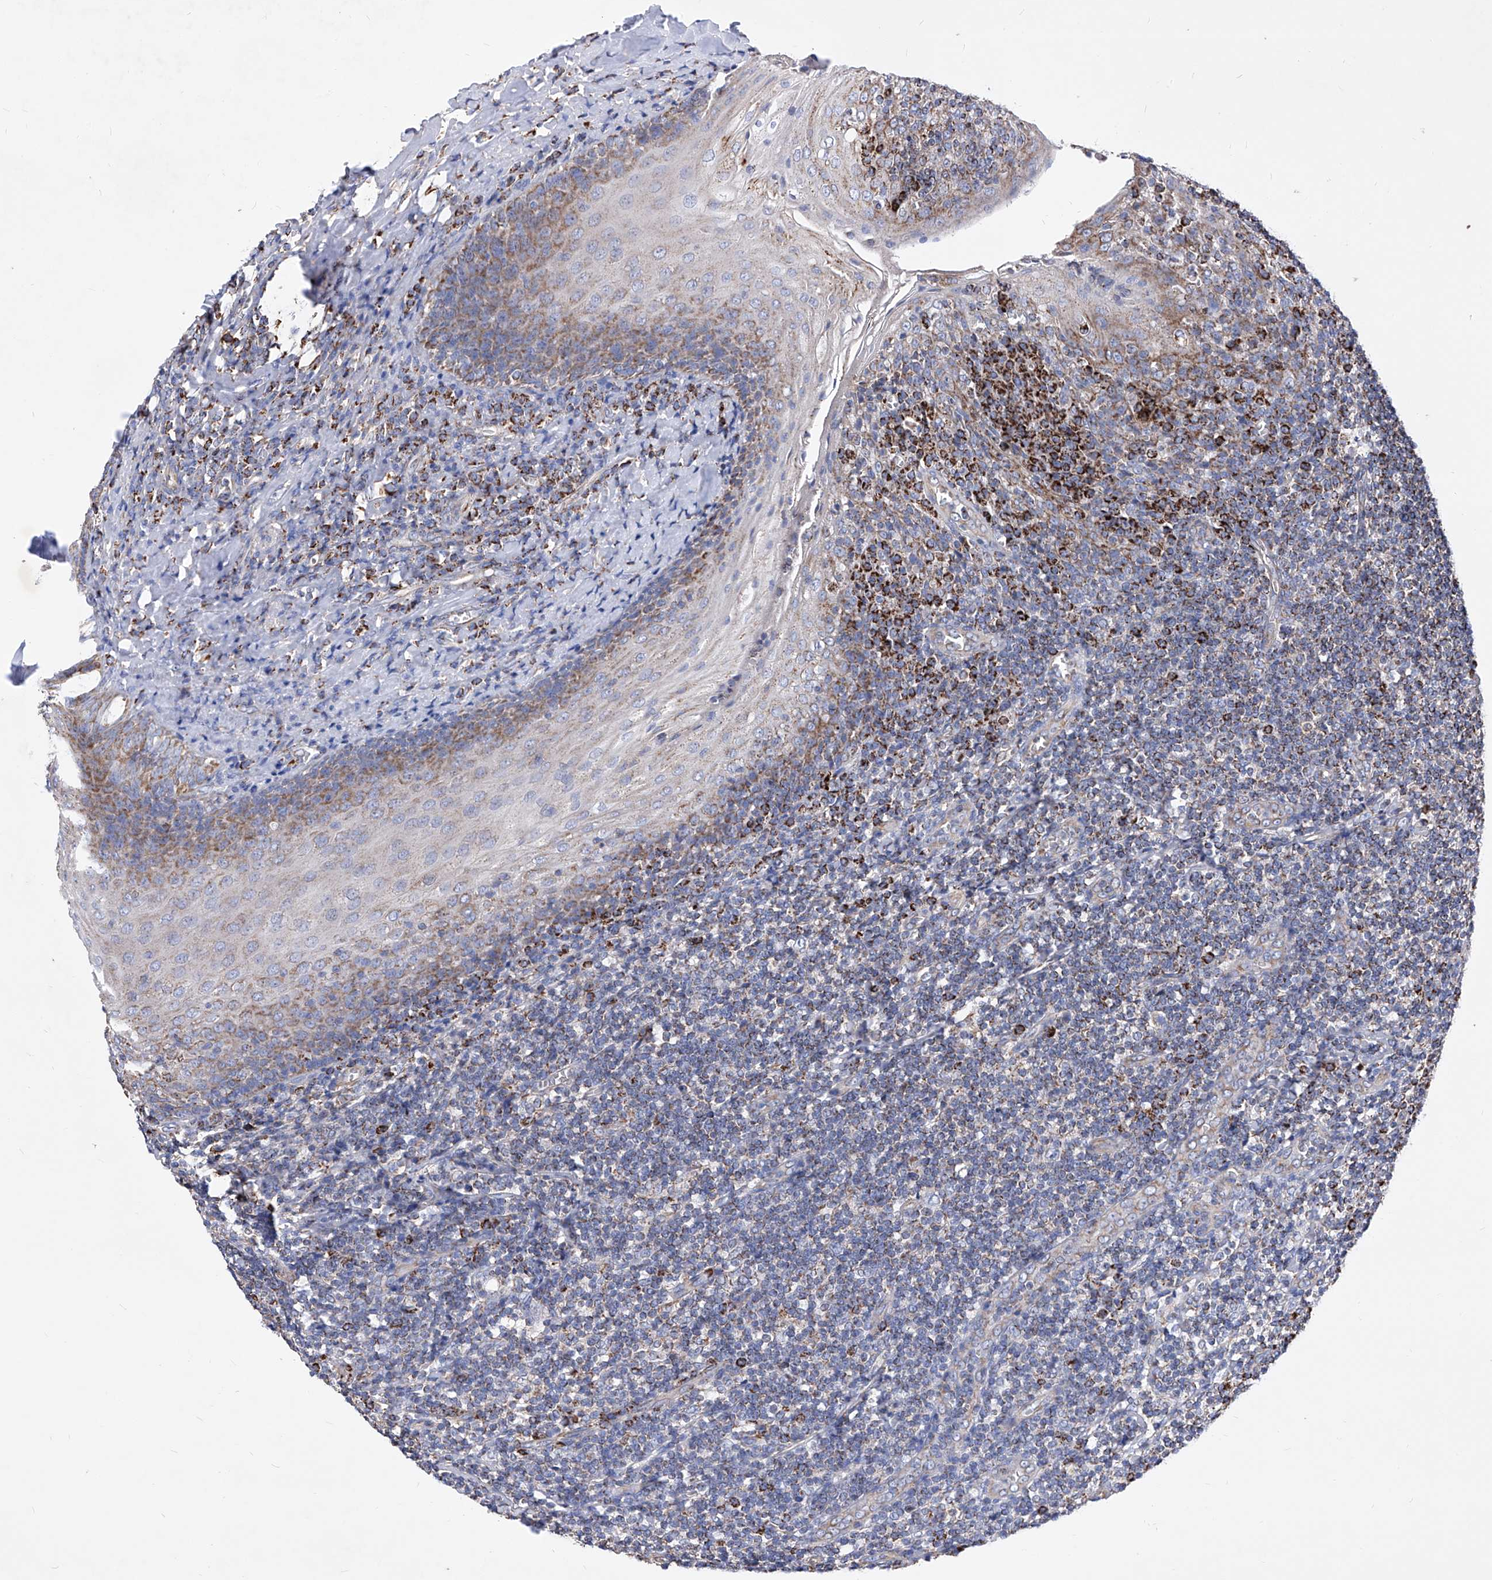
{"staining": {"intensity": "moderate", "quantity": "<25%", "location": "cytoplasmic/membranous"}, "tissue": "tonsil", "cell_type": "Germinal center cells", "image_type": "normal", "snomed": [{"axis": "morphology", "description": "Normal tissue, NOS"}, {"axis": "topography", "description": "Tonsil"}], "caption": "Germinal center cells demonstrate low levels of moderate cytoplasmic/membranous positivity in about <25% of cells in normal human tonsil.", "gene": "HRNR", "patient": {"sex": "male", "age": 27}}